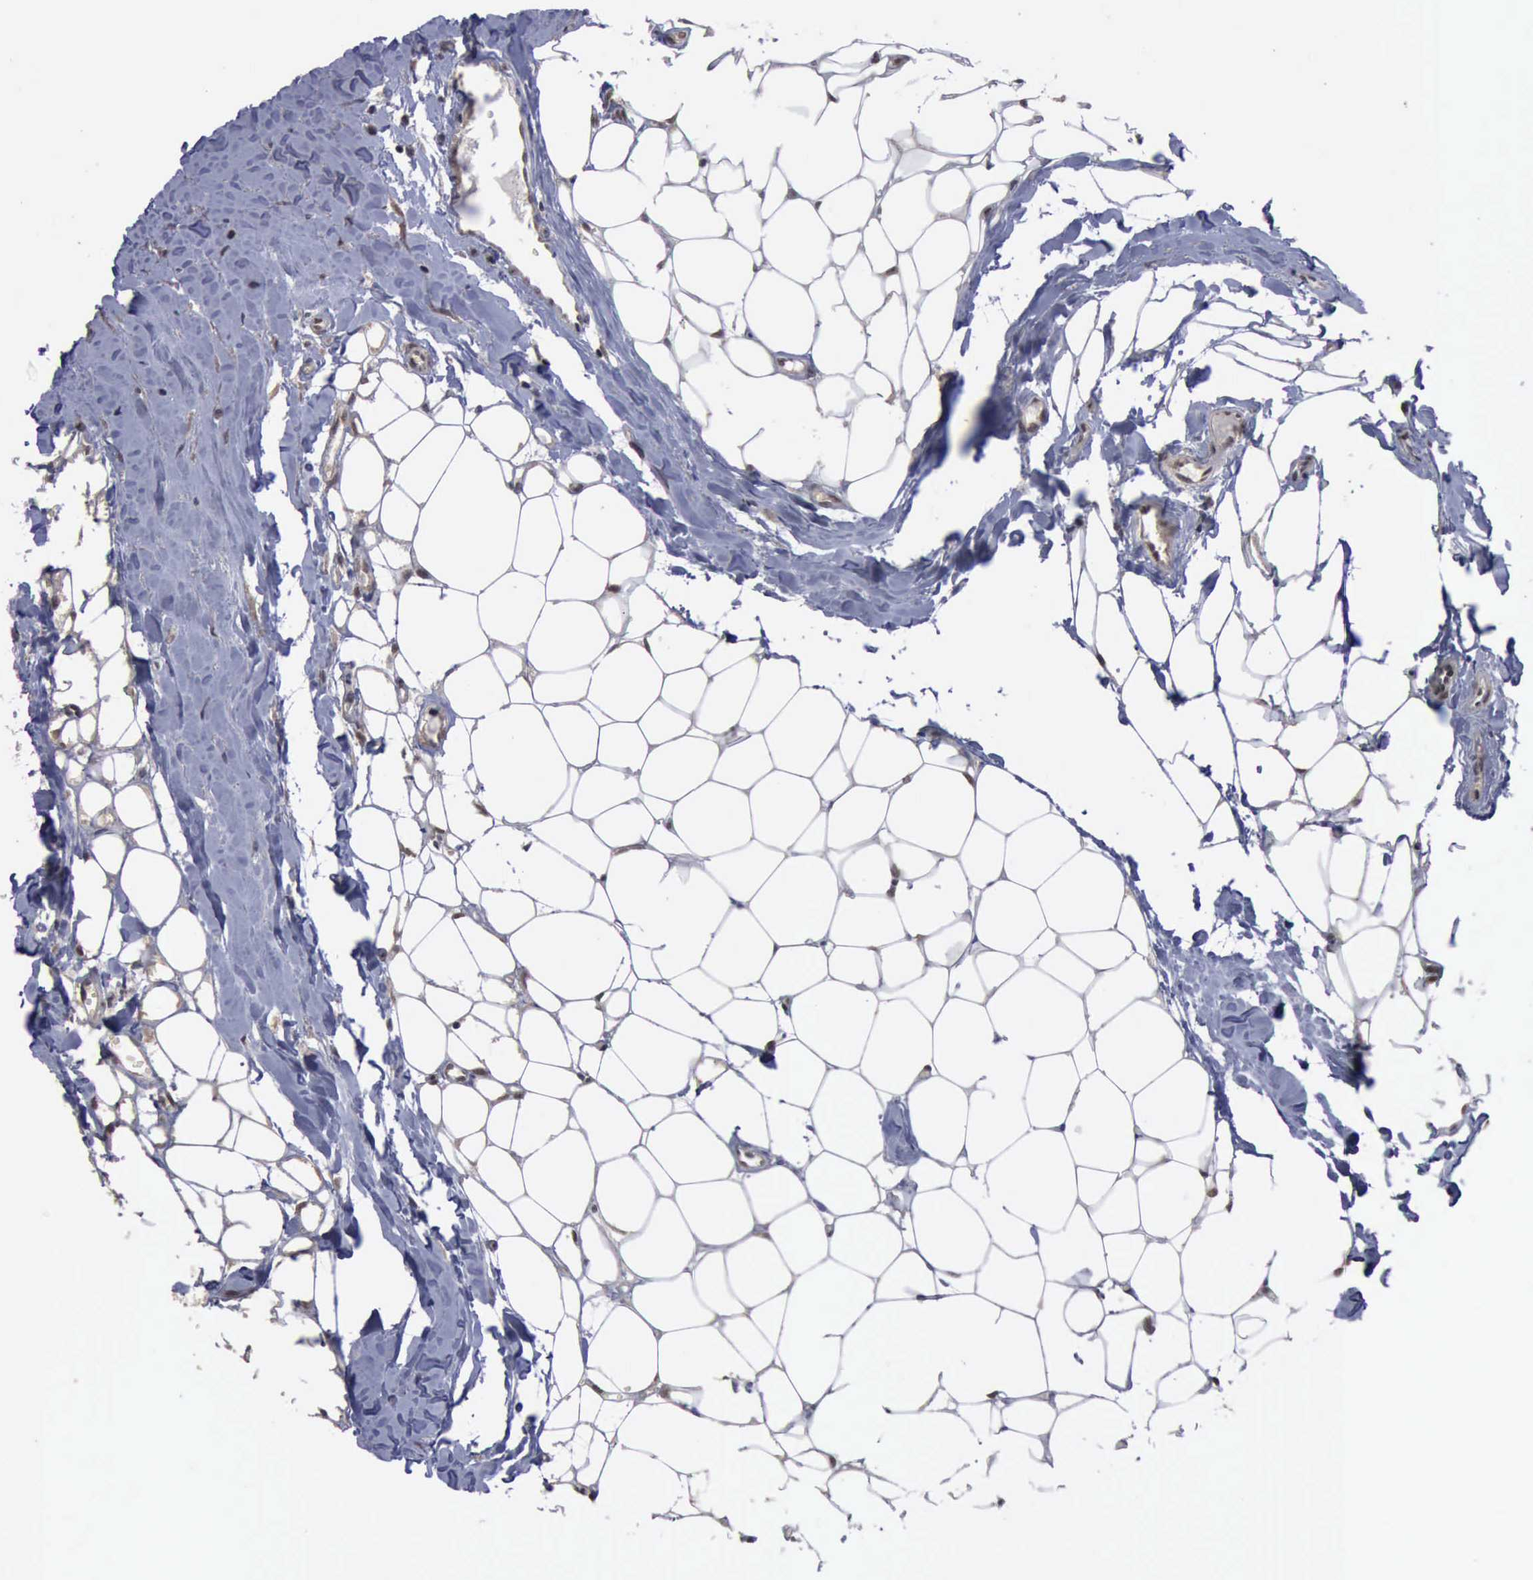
{"staining": {"intensity": "moderate", "quantity": "25%-75%", "location": "cytoplasmic/membranous,nuclear"}, "tissue": "head and neck cancer", "cell_type": "Tumor cells", "image_type": "cancer", "snomed": [{"axis": "morphology", "description": "Squamous cell carcinoma, NOS"}, {"axis": "topography", "description": "Oral tissue"}, {"axis": "topography", "description": "Head-Neck"}], "caption": "The photomicrograph shows immunohistochemical staining of head and neck squamous cell carcinoma. There is moderate cytoplasmic/membranous and nuclear positivity is appreciated in approximately 25%-75% of tumor cells.", "gene": "RTCB", "patient": {"sex": "female", "age": 82}}